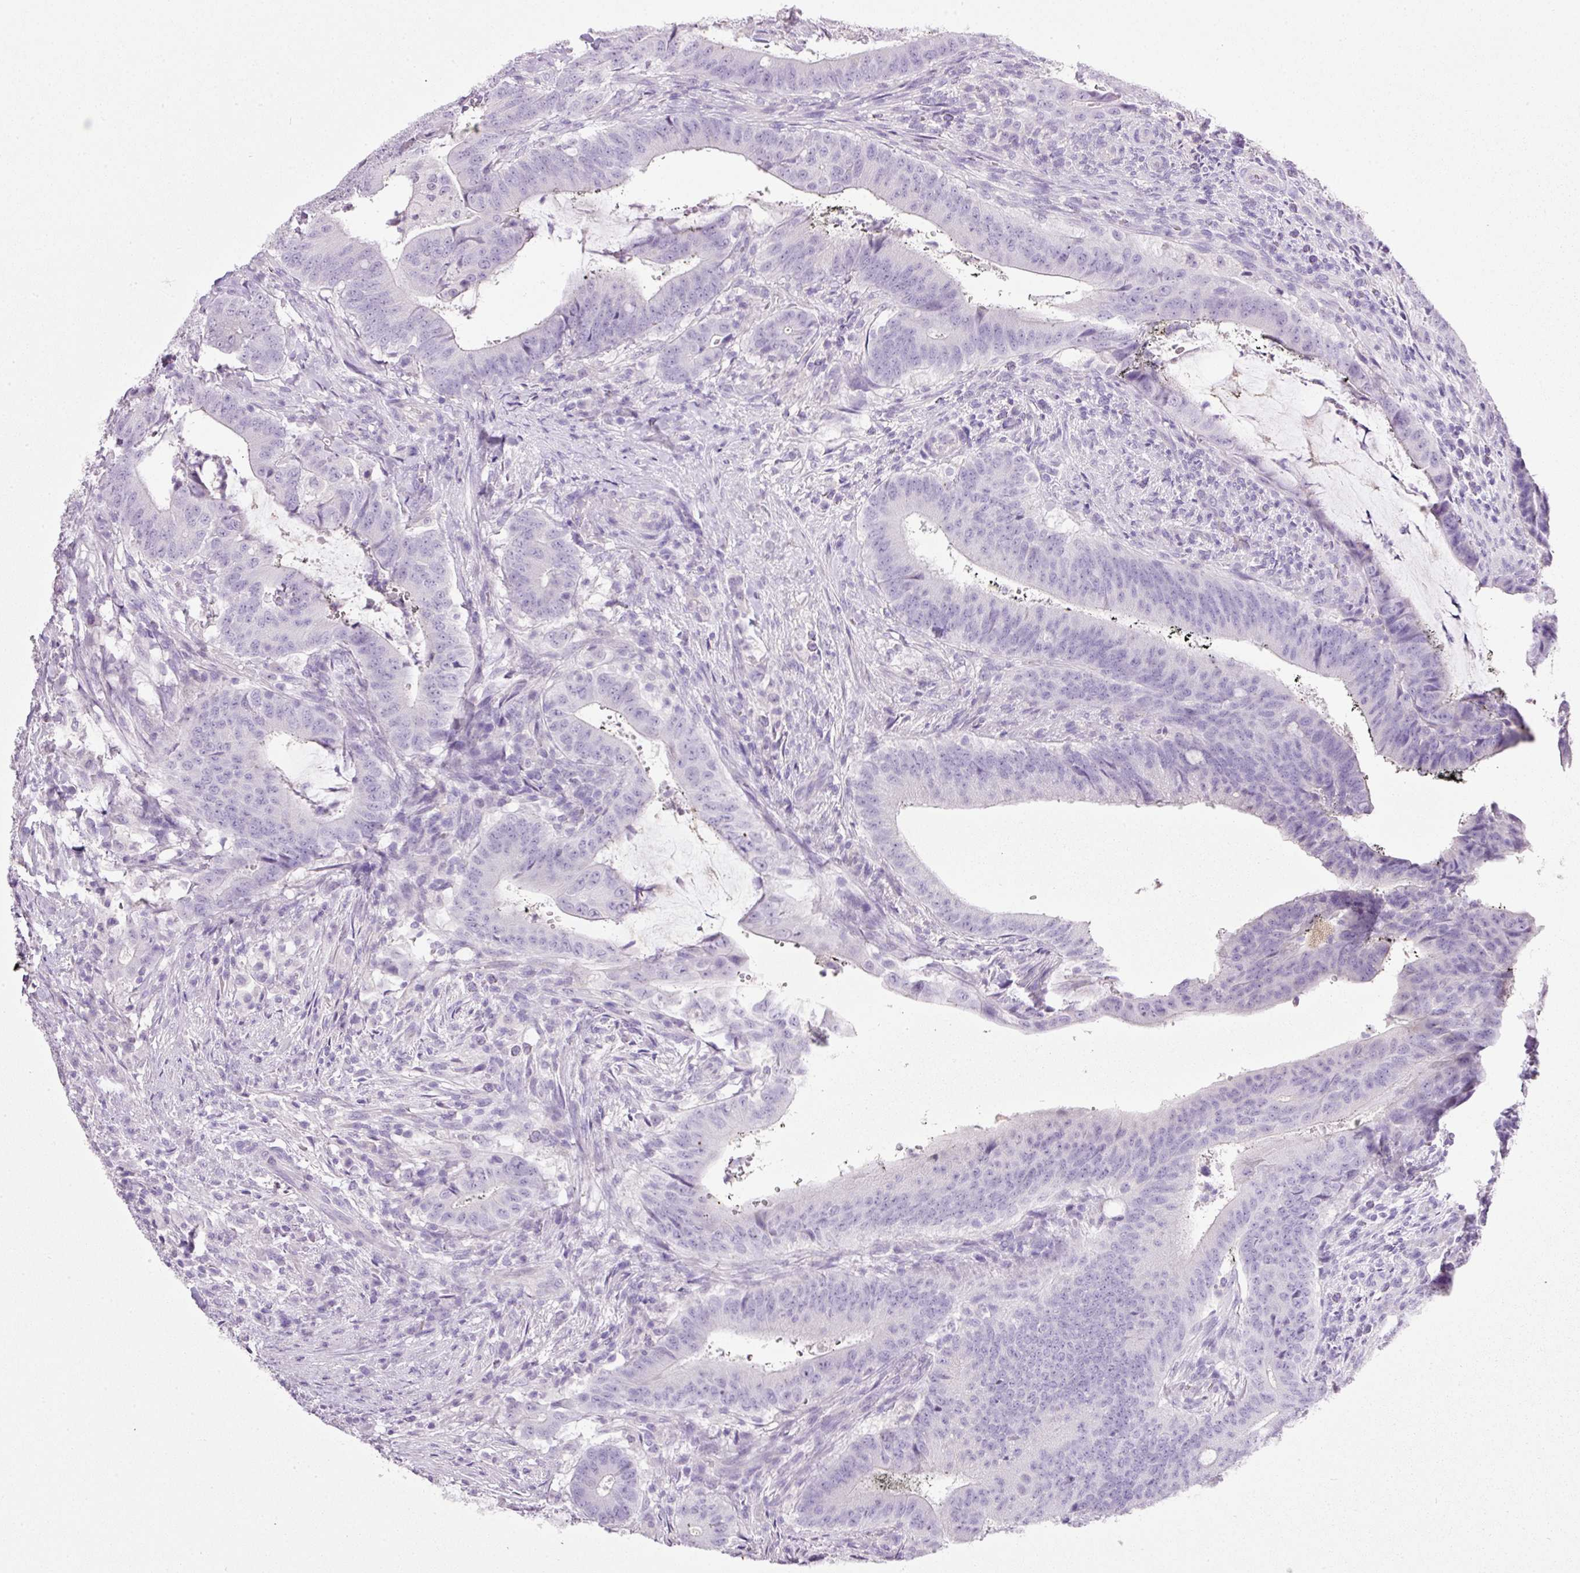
{"staining": {"intensity": "negative", "quantity": "none", "location": "none"}, "tissue": "colorectal cancer", "cell_type": "Tumor cells", "image_type": "cancer", "snomed": [{"axis": "morphology", "description": "Adenocarcinoma, NOS"}, {"axis": "topography", "description": "Colon"}], "caption": "Histopathology image shows no significant protein expression in tumor cells of colorectal cancer (adenocarcinoma).", "gene": "BSND", "patient": {"sex": "female", "age": 43}}